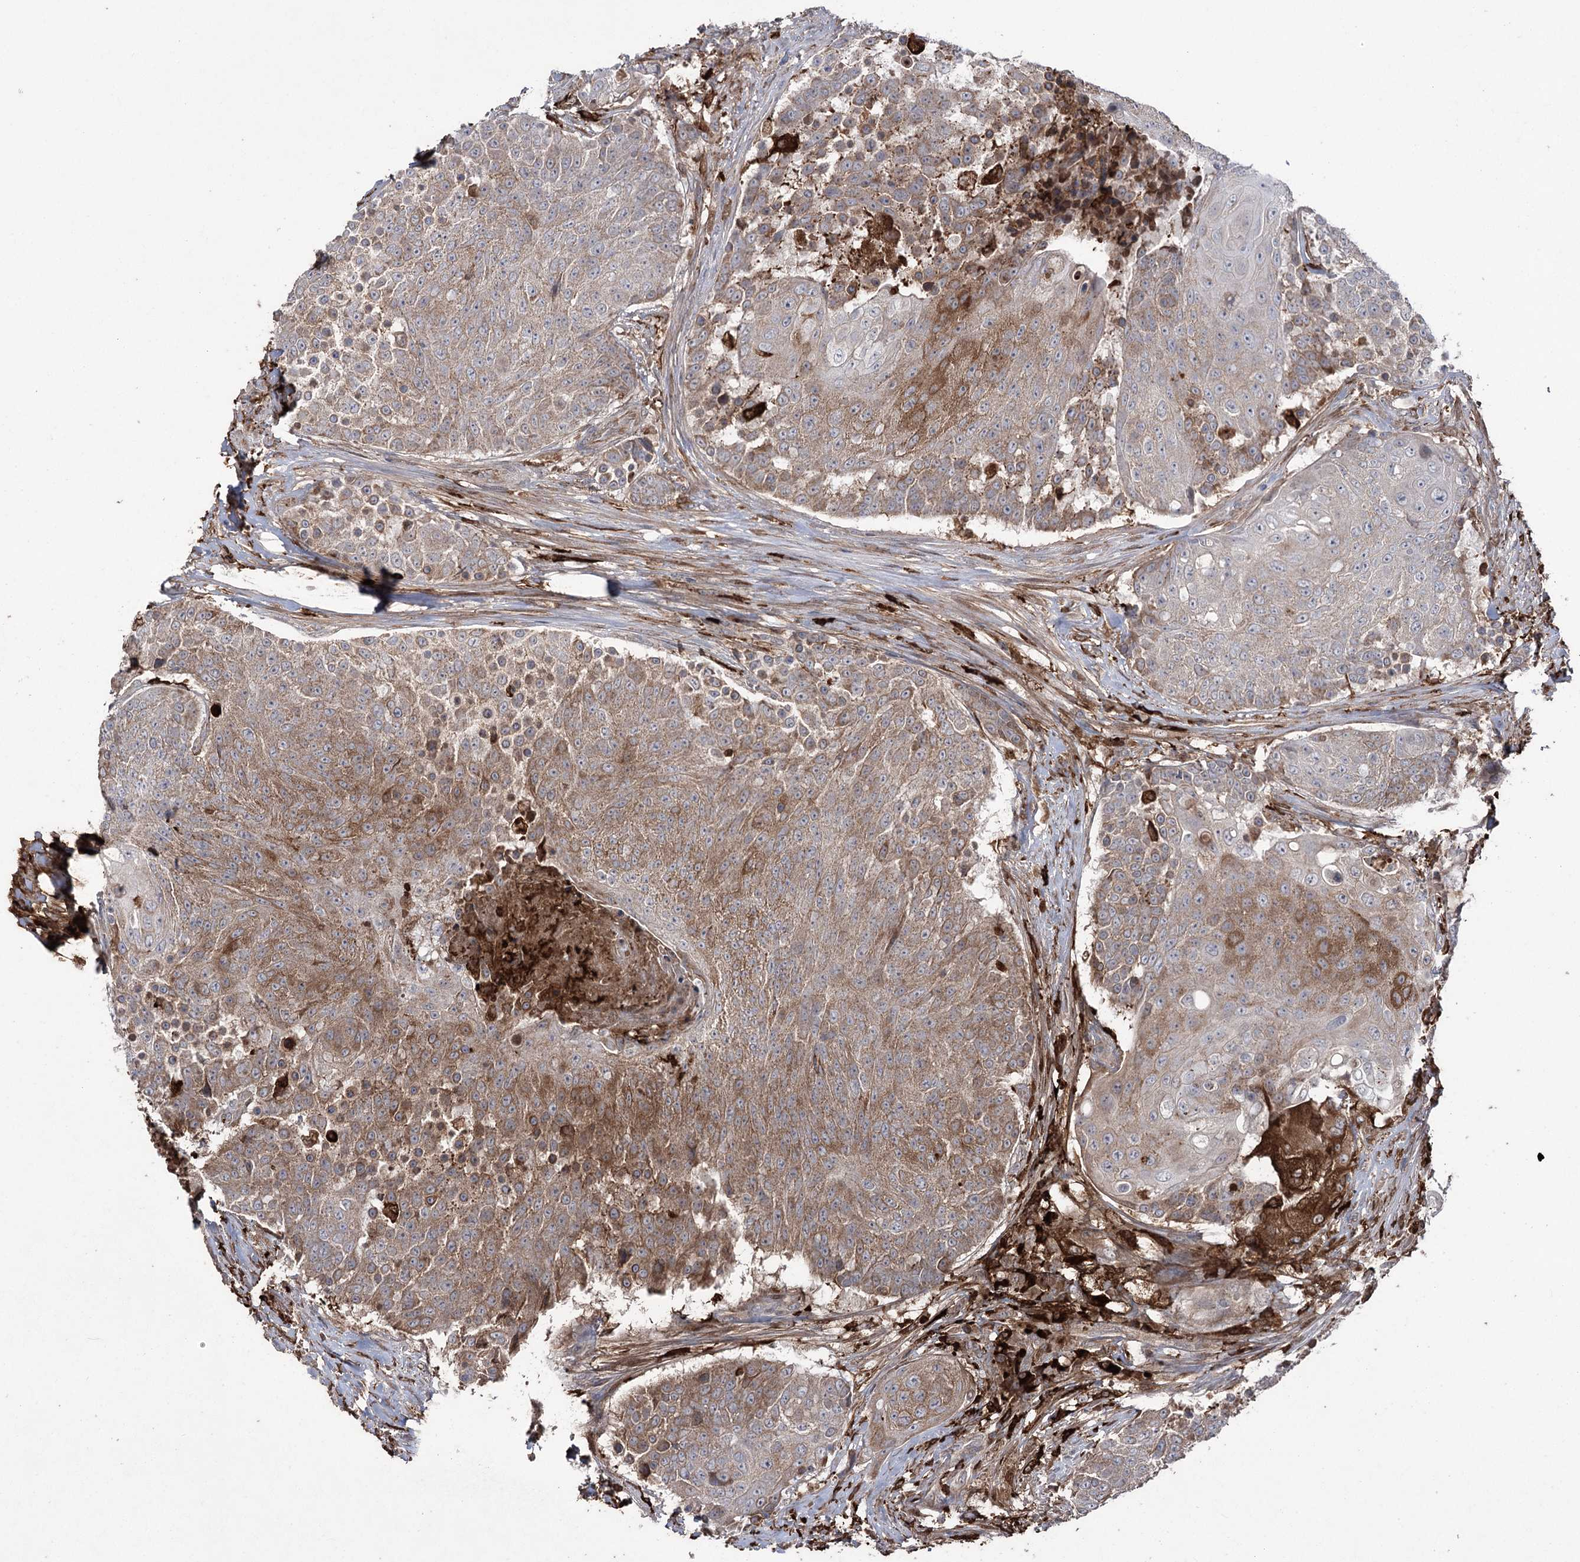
{"staining": {"intensity": "moderate", "quantity": "25%-75%", "location": "cytoplasmic/membranous"}, "tissue": "urothelial cancer", "cell_type": "Tumor cells", "image_type": "cancer", "snomed": [{"axis": "morphology", "description": "Urothelial carcinoma, High grade"}, {"axis": "topography", "description": "Urinary bladder"}], "caption": "A brown stain shows moderate cytoplasmic/membranous expression of a protein in high-grade urothelial carcinoma tumor cells. (Stains: DAB (3,3'-diaminobenzidine) in brown, nuclei in blue, Microscopy: brightfield microscopy at high magnification).", "gene": "OTUD1", "patient": {"sex": "female", "age": 63}}